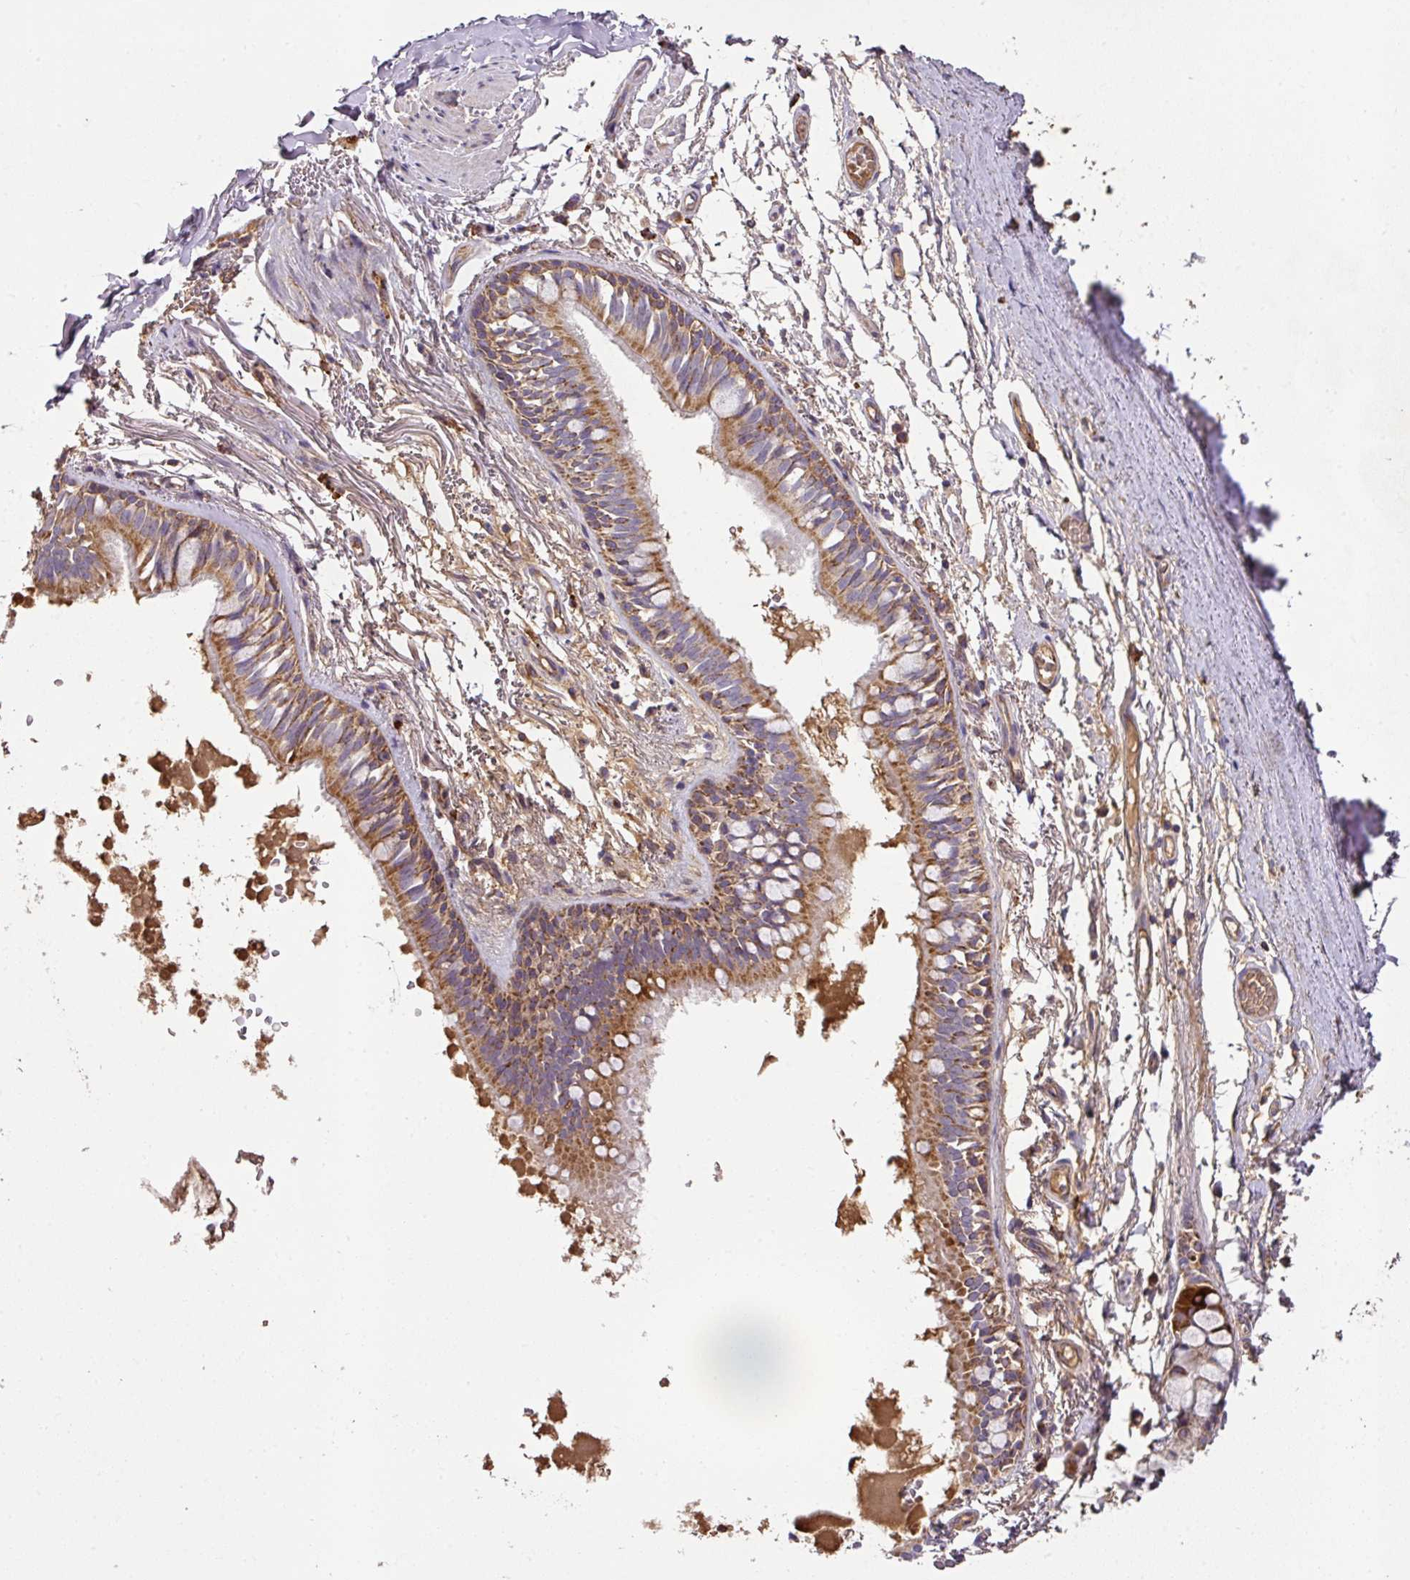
{"staining": {"intensity": "strong", "quantity": ">75%", "location": "cytoplasmic/membranous"}, "tissue": "bronchus", "cell_type": "Respiratory epithelial cells", "image_type": "normal", "snomed": [{"axis": "morphology", "description": "Normal tissue, NOS"}, {"axis": "topography", "description": "Bronchus"}], "caption": "Immunohistochemical staining of benign bronchus demonstrates strong cytoplasmic/membranous protein staining in approximately >75% of respiratory epithelial cells.", "gene": "ZNF513", "patient": {"sex": "male", "age": 70}}